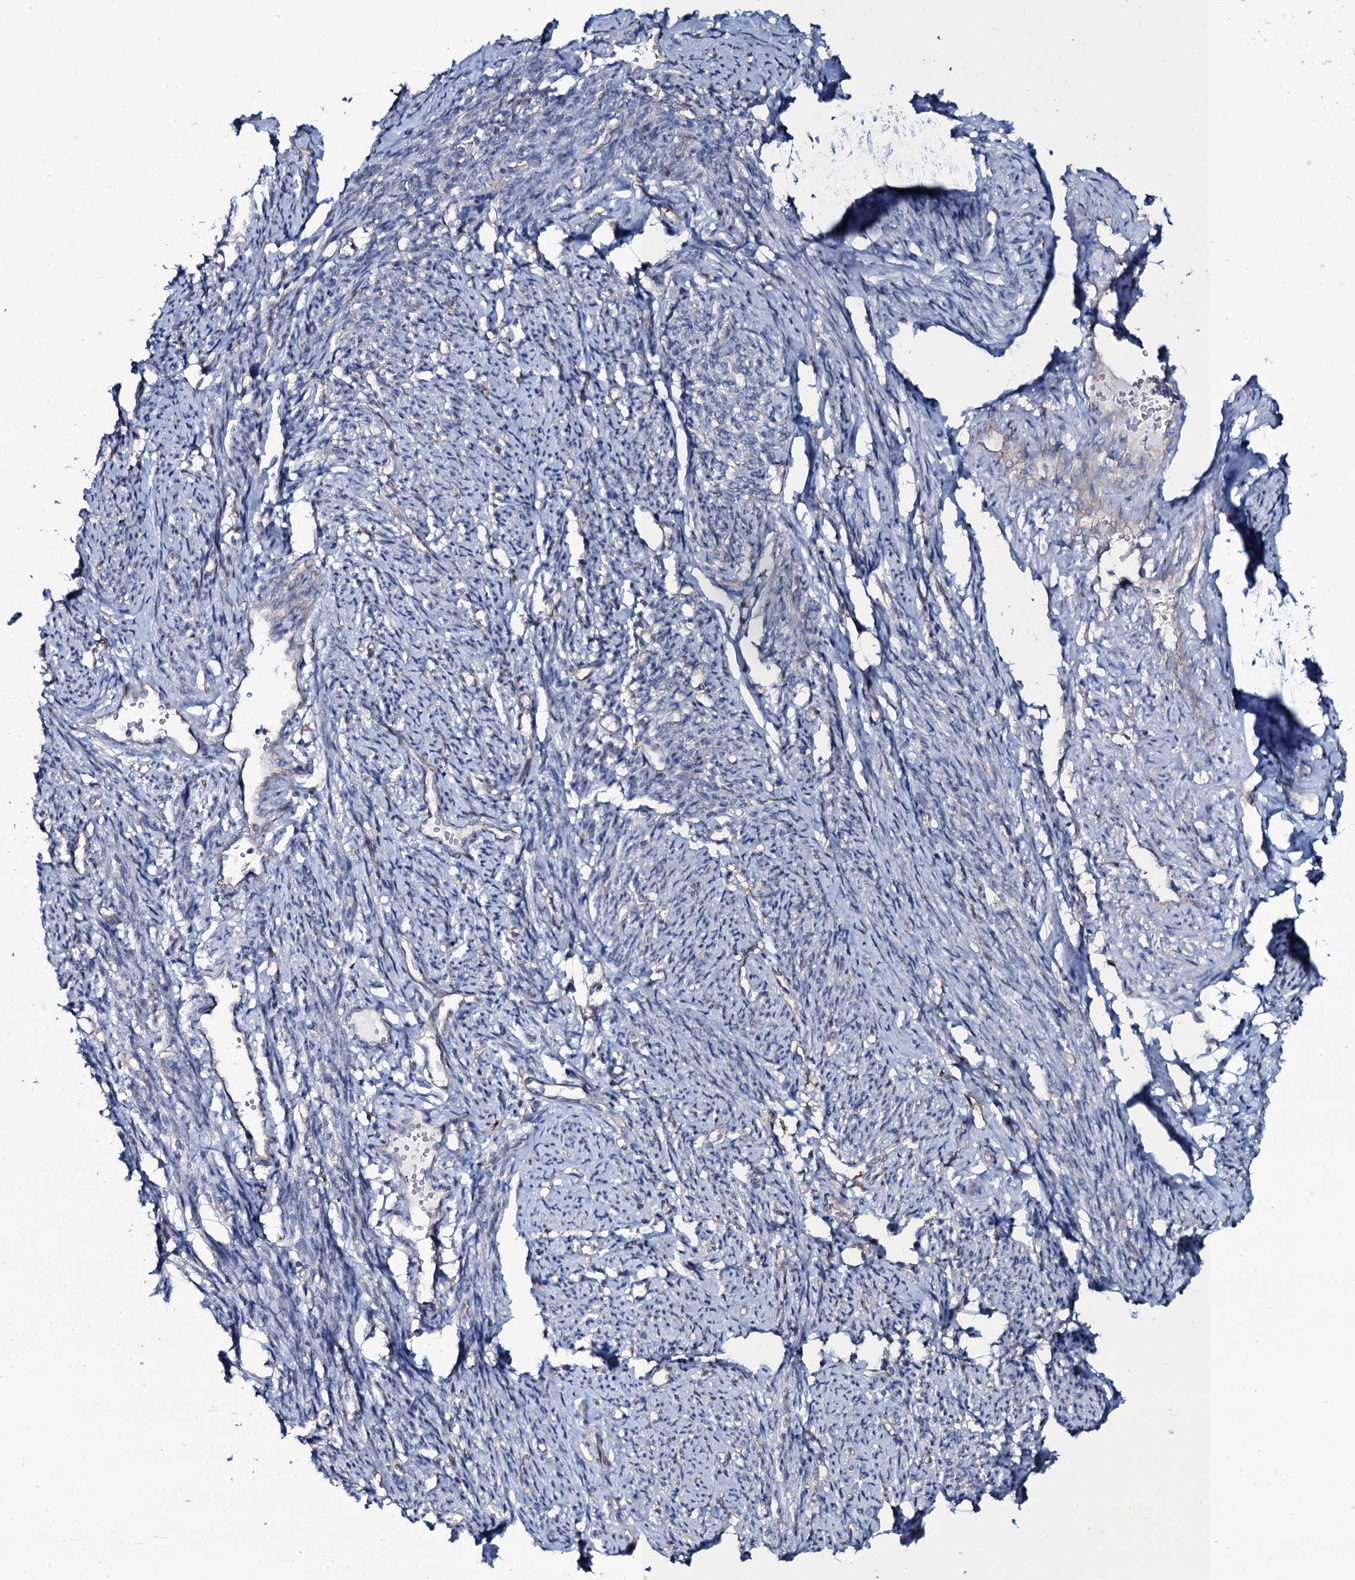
{"staining": {"intensity": "negative", "quantity": "none", "location": "none"}, "tissue": "smooth muscle", "cell_type": "Smooth muscle cells", "image_type": "normal", "snomed": [{"axis": "morphology", "description": "Normal tissue, NOS"}, {"axis": "topography", "description": "Smooth muscle"}, {"axis": "topography", "description": "Uterus"}], "caption": "A histopathology image of human smooth muscle is negative for staining in smooth muscle cells. Brightfield microscopy of immunohistochemistry (IHC) stained with DAB (3,3'-diaminobenzidine) (brown) and hematoxylin (blue), captured at high magnification.", "gene": "SNAP23", "patient": {"sex": "female", "age": 59}}